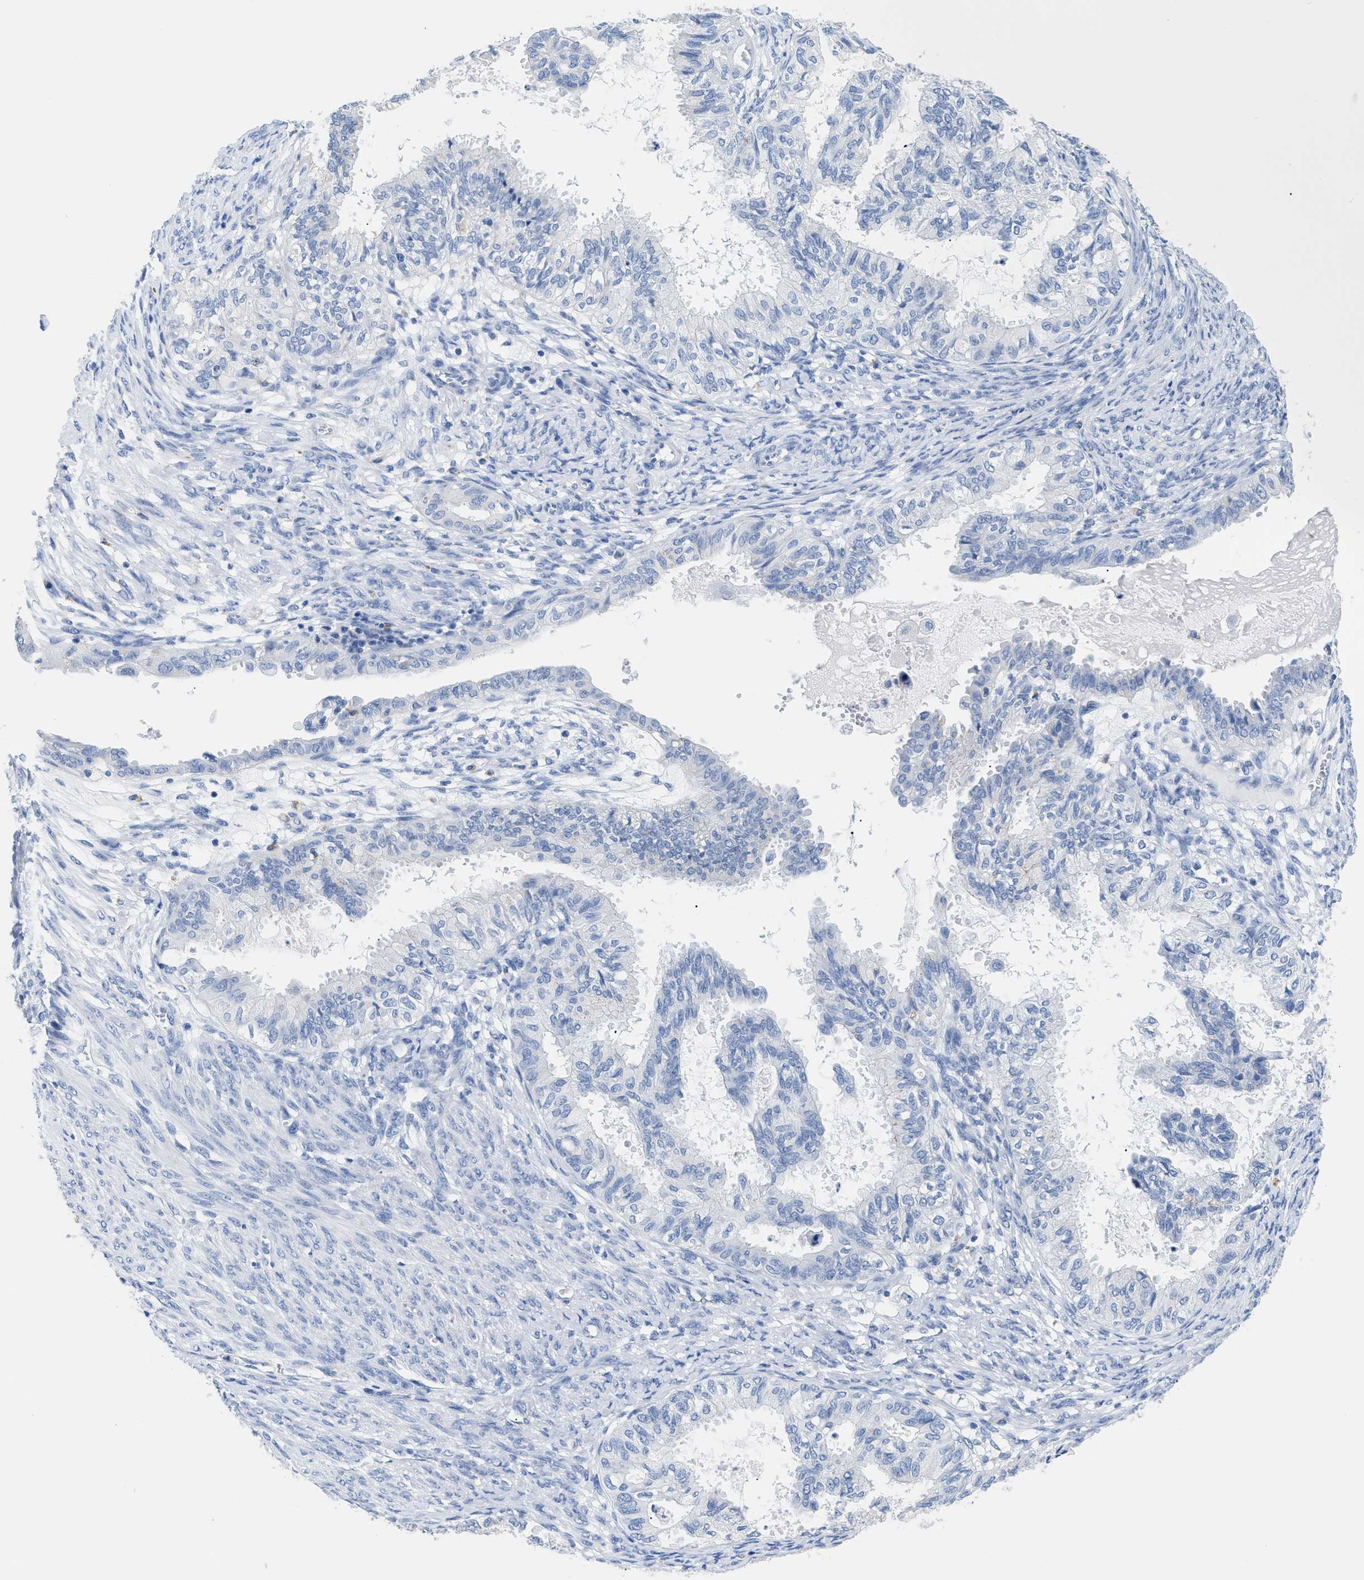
{"staining": {"intensity": "negative", "quantity": "none", "location": "none"}, "tissue": "cervical cancer", "cell_type": "Tumor cells", "image_type": "cancer", "snomed": [{"axis": "morphology", "description": "Normal tissue, NOS"}, {"axis": "morphology", "description": "Adenocarcinoma, NOS"}, {"axis": "topography", "description": "Cervix"}, {"axis": "topography", "description": "Endometrium"}], "caption": "This histopathology image is of cervical cancer (adenocarcinoma) stained with immunohistochemistry (IHC) to label a protein in brown with the nuclei are counter-stained blue. There is no positivity in tumor cells. Nuclei are stained in blue.", "gene": "APOBEC2", "patient": {"sex": "female", "age": 86}}